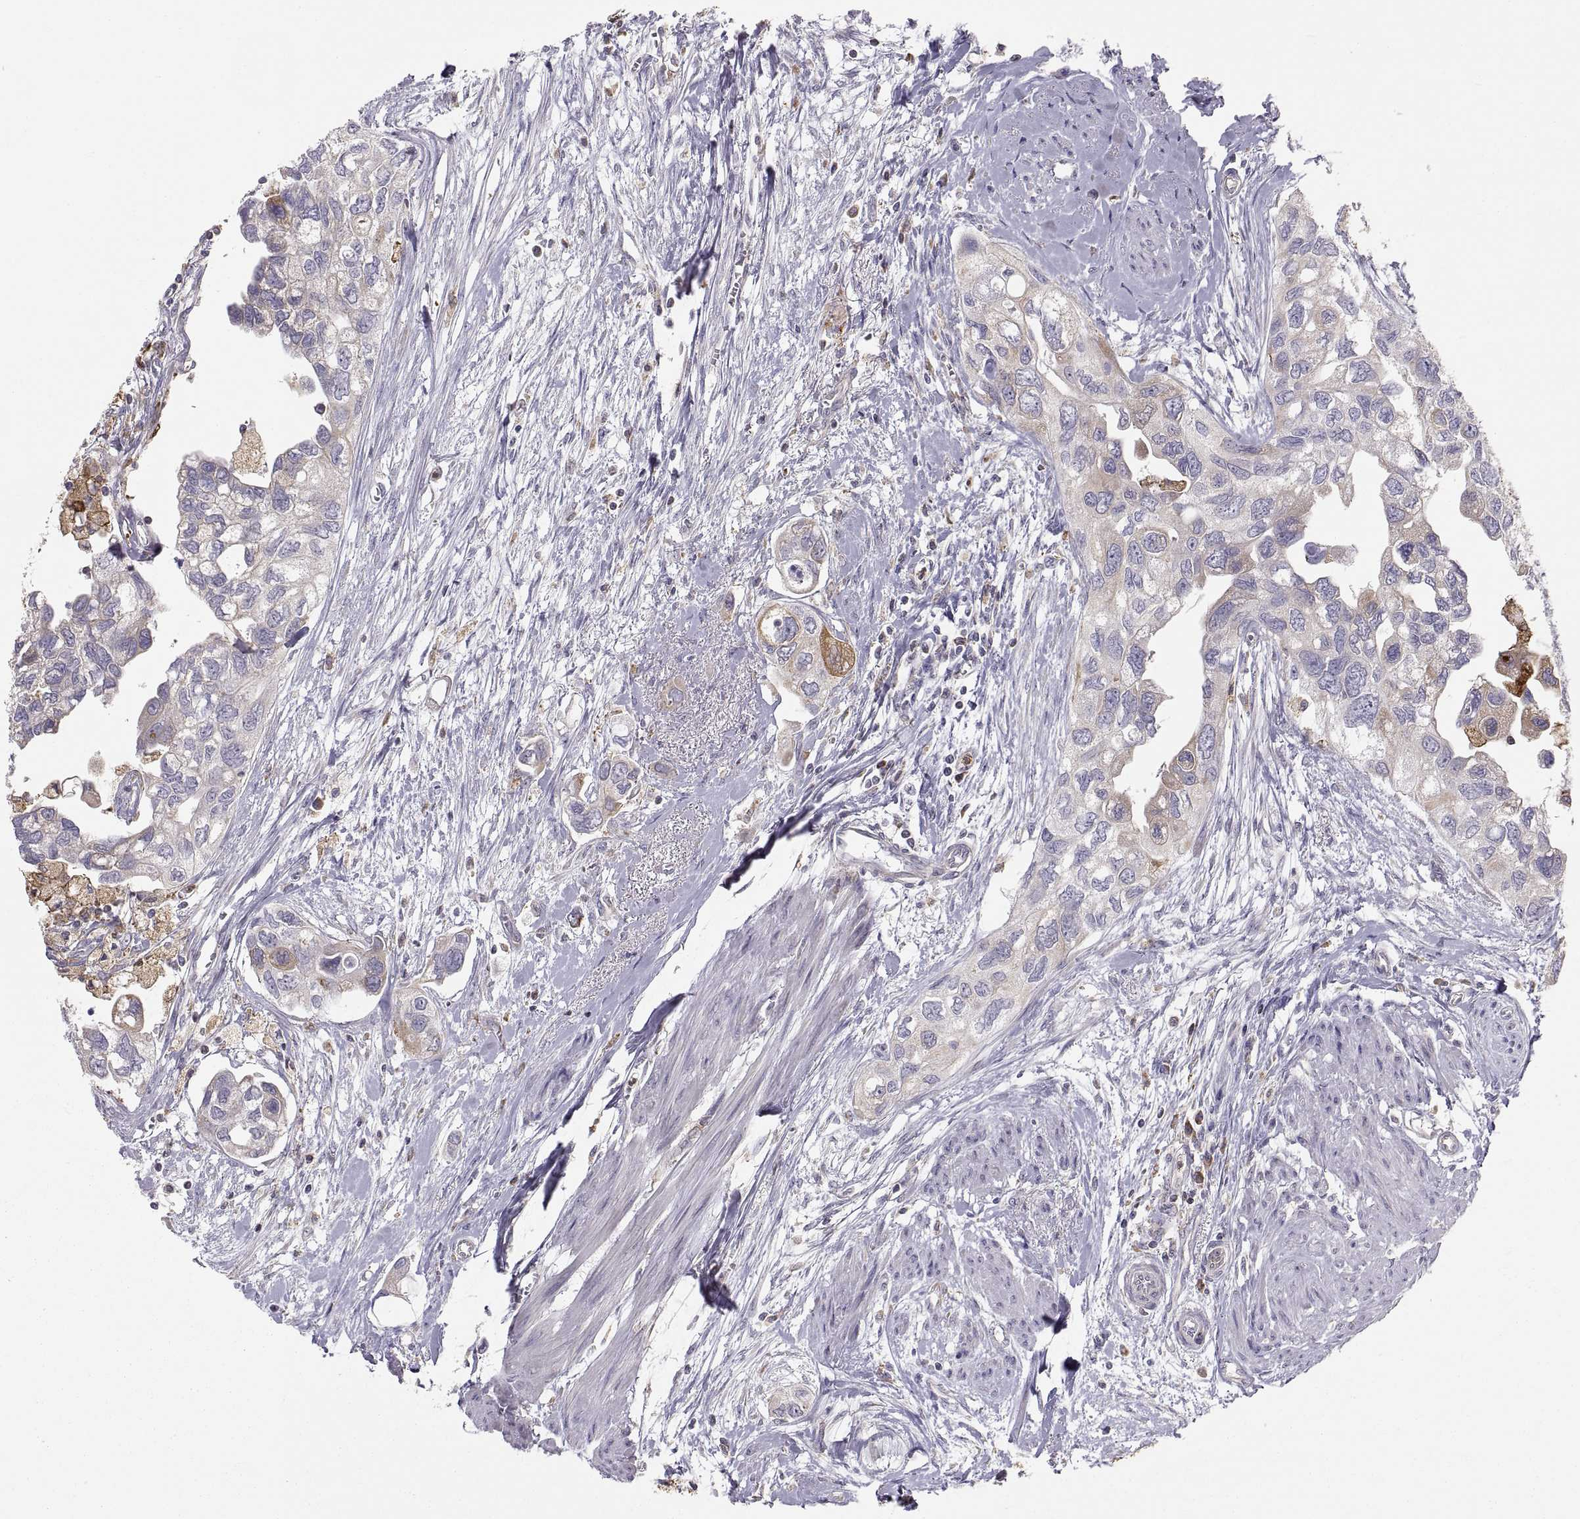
{"staining": {"intensity": "weak", "quantity": "<25%", "location": "cytoplasmic/membranous"}, "tissue": "urothelial cancer", "cell_type": "Tumor cells", "image_type": "cancer", "snomed": [{"axis": "morphology", "description": "Urothelial carcinoma, High grade"}, {"axis": "topography", "description": "Urinary bladder"}], "caption": "Immunohistochemical staining of urothelial cancer displays no significant staining in tumor cells.", "gene": "ERO1A", "patient": {"sex": "male", "age": 59}}